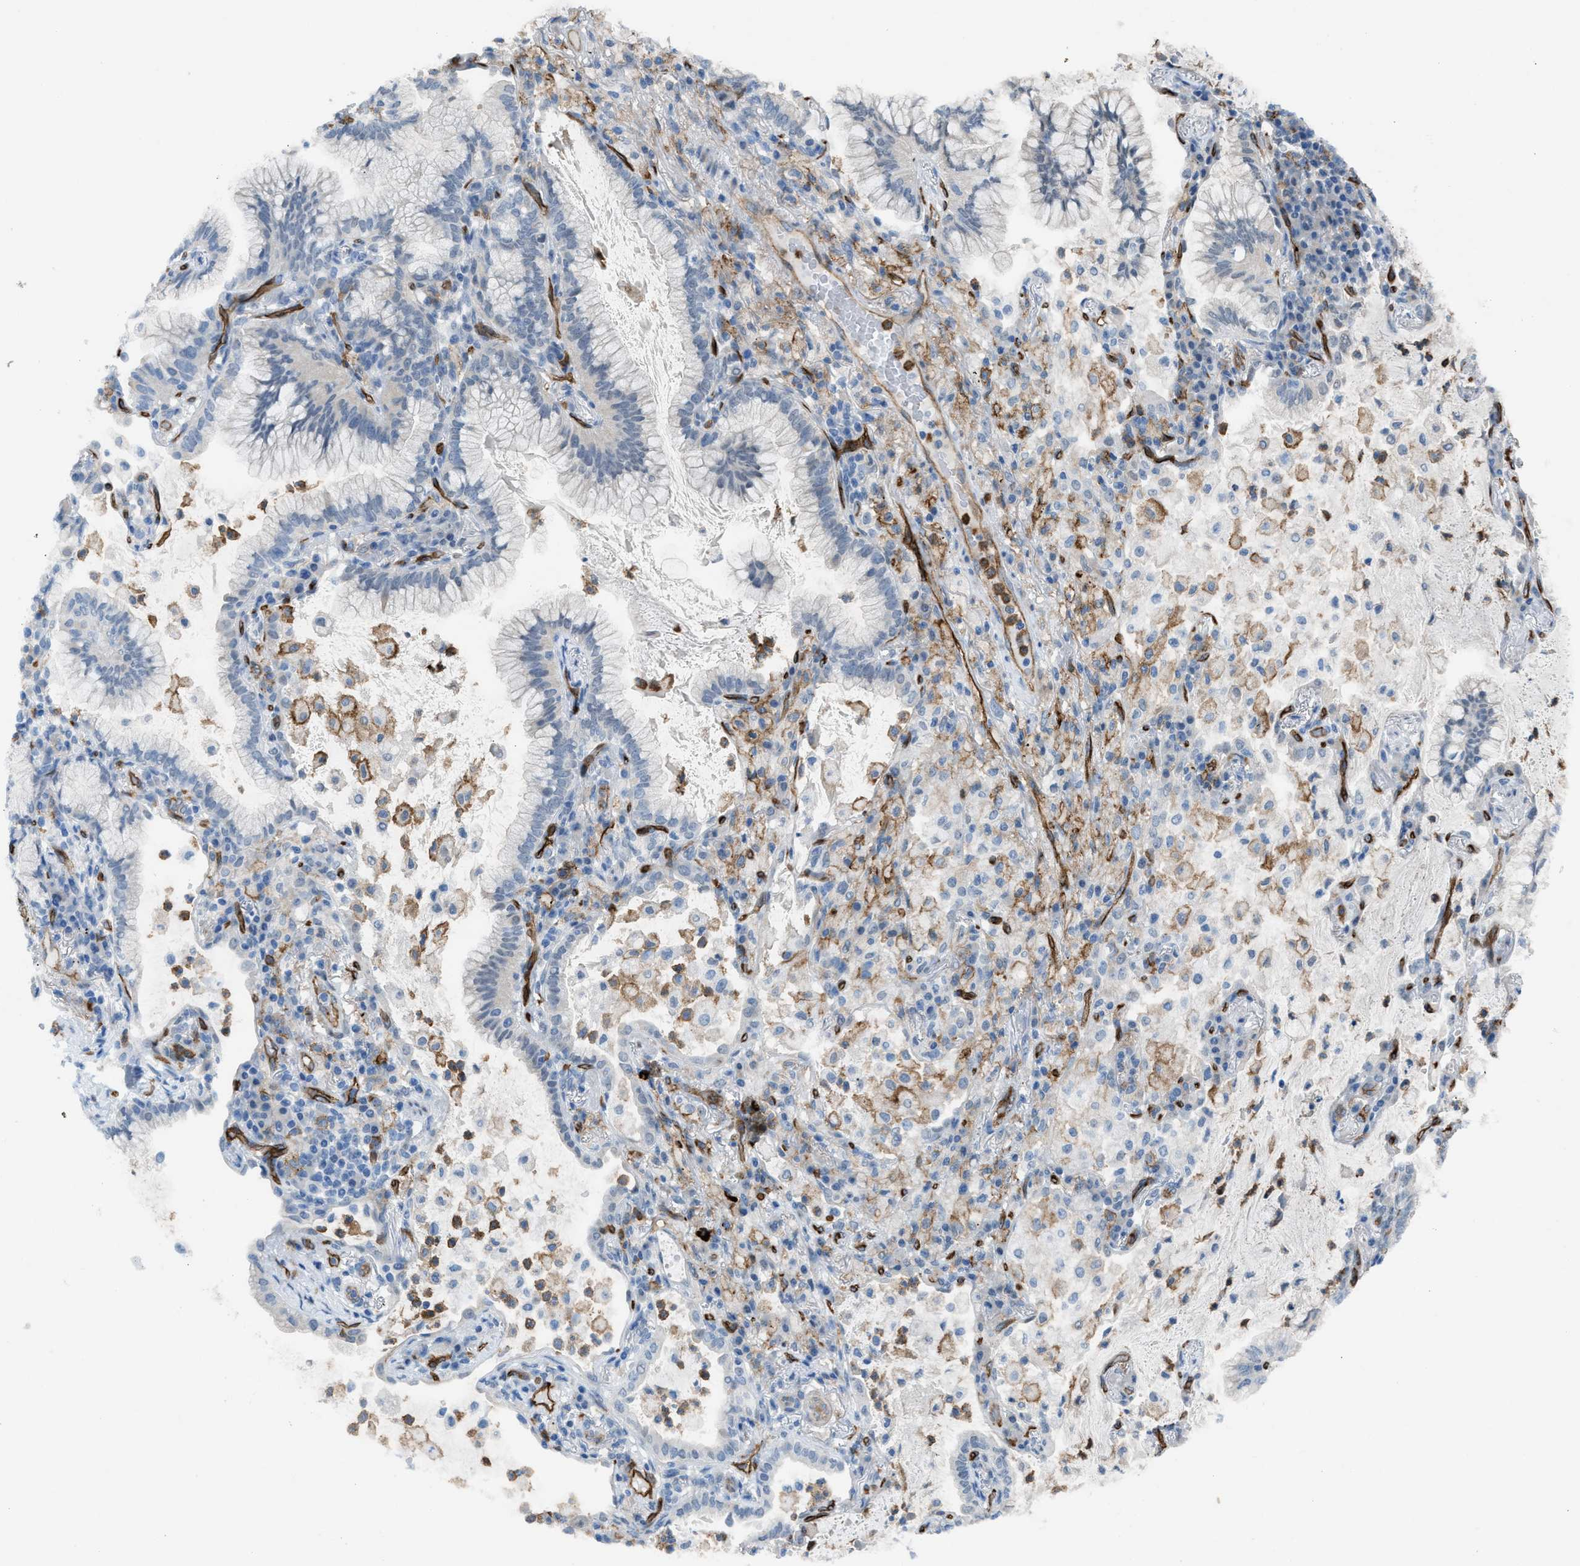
{"staining": {"intensity": "negative", "quantity": "none", "location": "none"}, "tissue": "lung cancer", "cell_type": "Tumor cells", "image_type": "cancer", "snomed": [{"axis": "morphology", "description": "Adenocarcinoma, NOS"}, {"axis": "topography", "description": "Lung"}], "caption": "A histopathology image of human lung cancer is negative for staining in tumor cells.", "gene": "DYSF", "patient": {"sex": "female", "age": 70}}